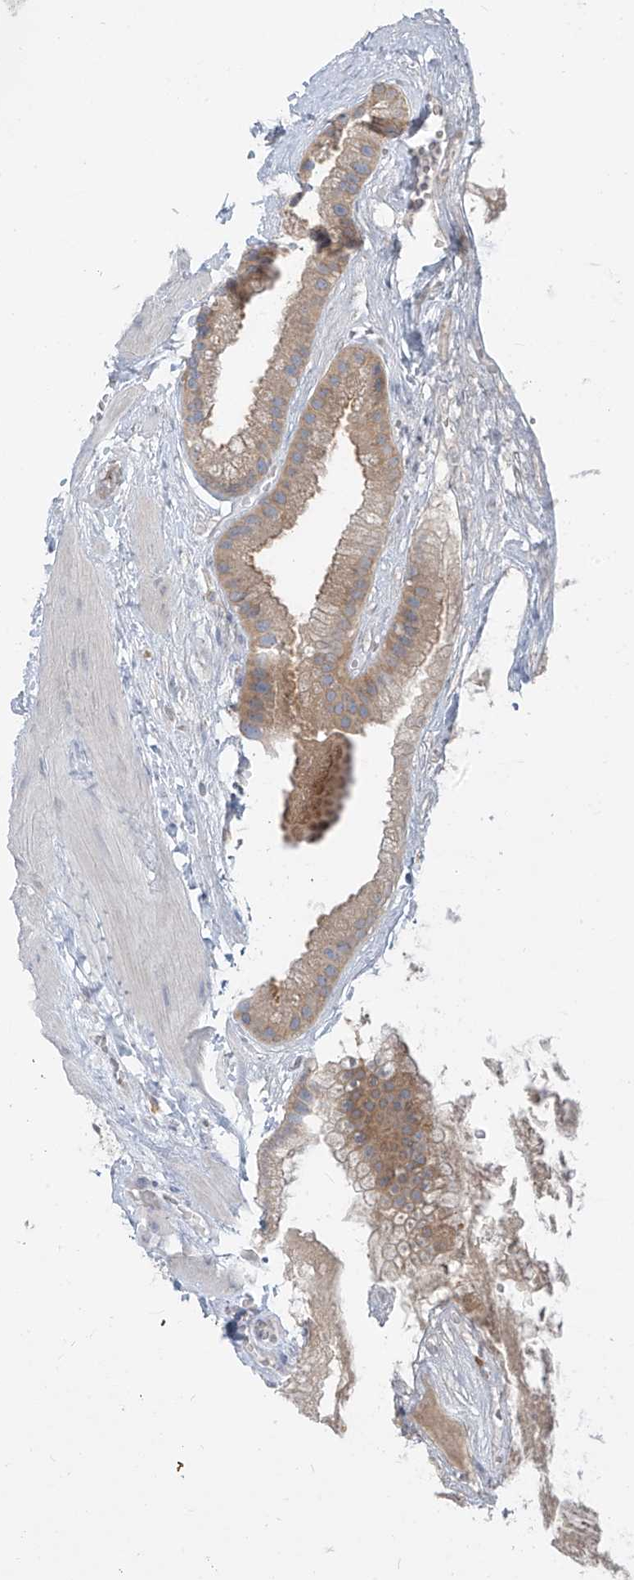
{"staining": {"intensity": "moderate", "quantity": "<25%", "location": "cytoplasmic/membranous"}, "tissue": "gallbladder", "cell_type": "Glandular cells", "image_type": "normal", "snomed": [{"axis": "morphology", "description": "Normal tissue, NOS"}, {"axis": "topography", "description": "Gallbladder"}], "caption": "Immunohistochemistry (IHC) micrograph of unremarkable gallbladder stained for a protein (brown), which exhibits low levels of moderate cytoplasmic/membranous expression in about <25% of glandular cells.", "gene": "DGKQ", "patient": {"sex": "male", "age": 55}}